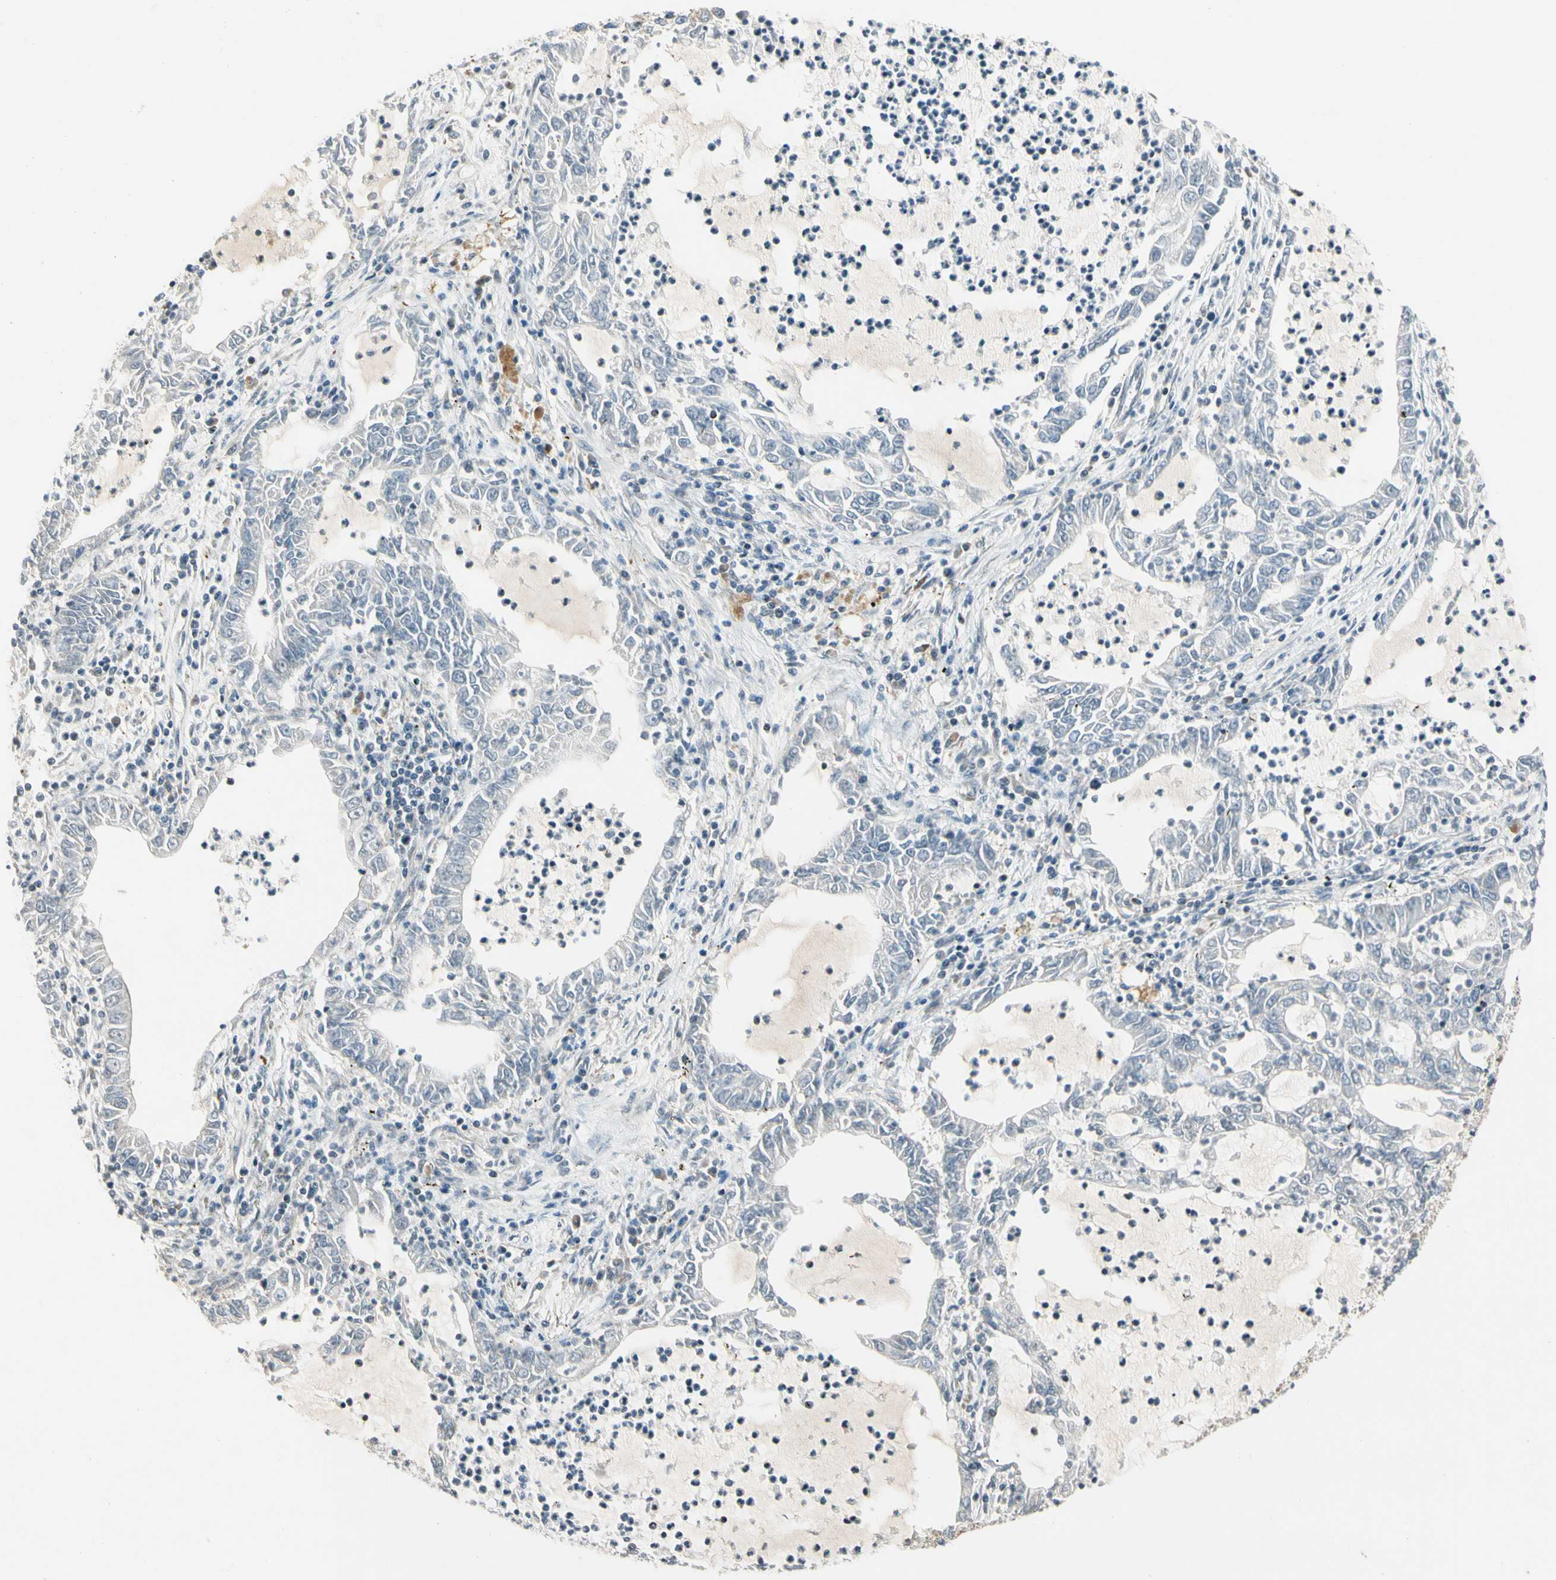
{"staining": {"intensity": "negative", "quantity": "none", "location": "none"}, "tissue": "lung cancer", "cell_type": "Tumor cells", "image_type": "cancer", "snomed": [{"axis": "morphology", "description": "Adenocarcinoma, NOS"}, {"axis": "topography", "description": "Lung"}], "caption": "IHC photomicrograph of neoplastic tissue: human lung cancer stained with DAB (3,3'-diaminobenzidine) shows no significant protein staining in tumor cells. Nuclei are stained in blue.", "gene": "CDH6", "patient": {"sex": "female", "age": 51}}